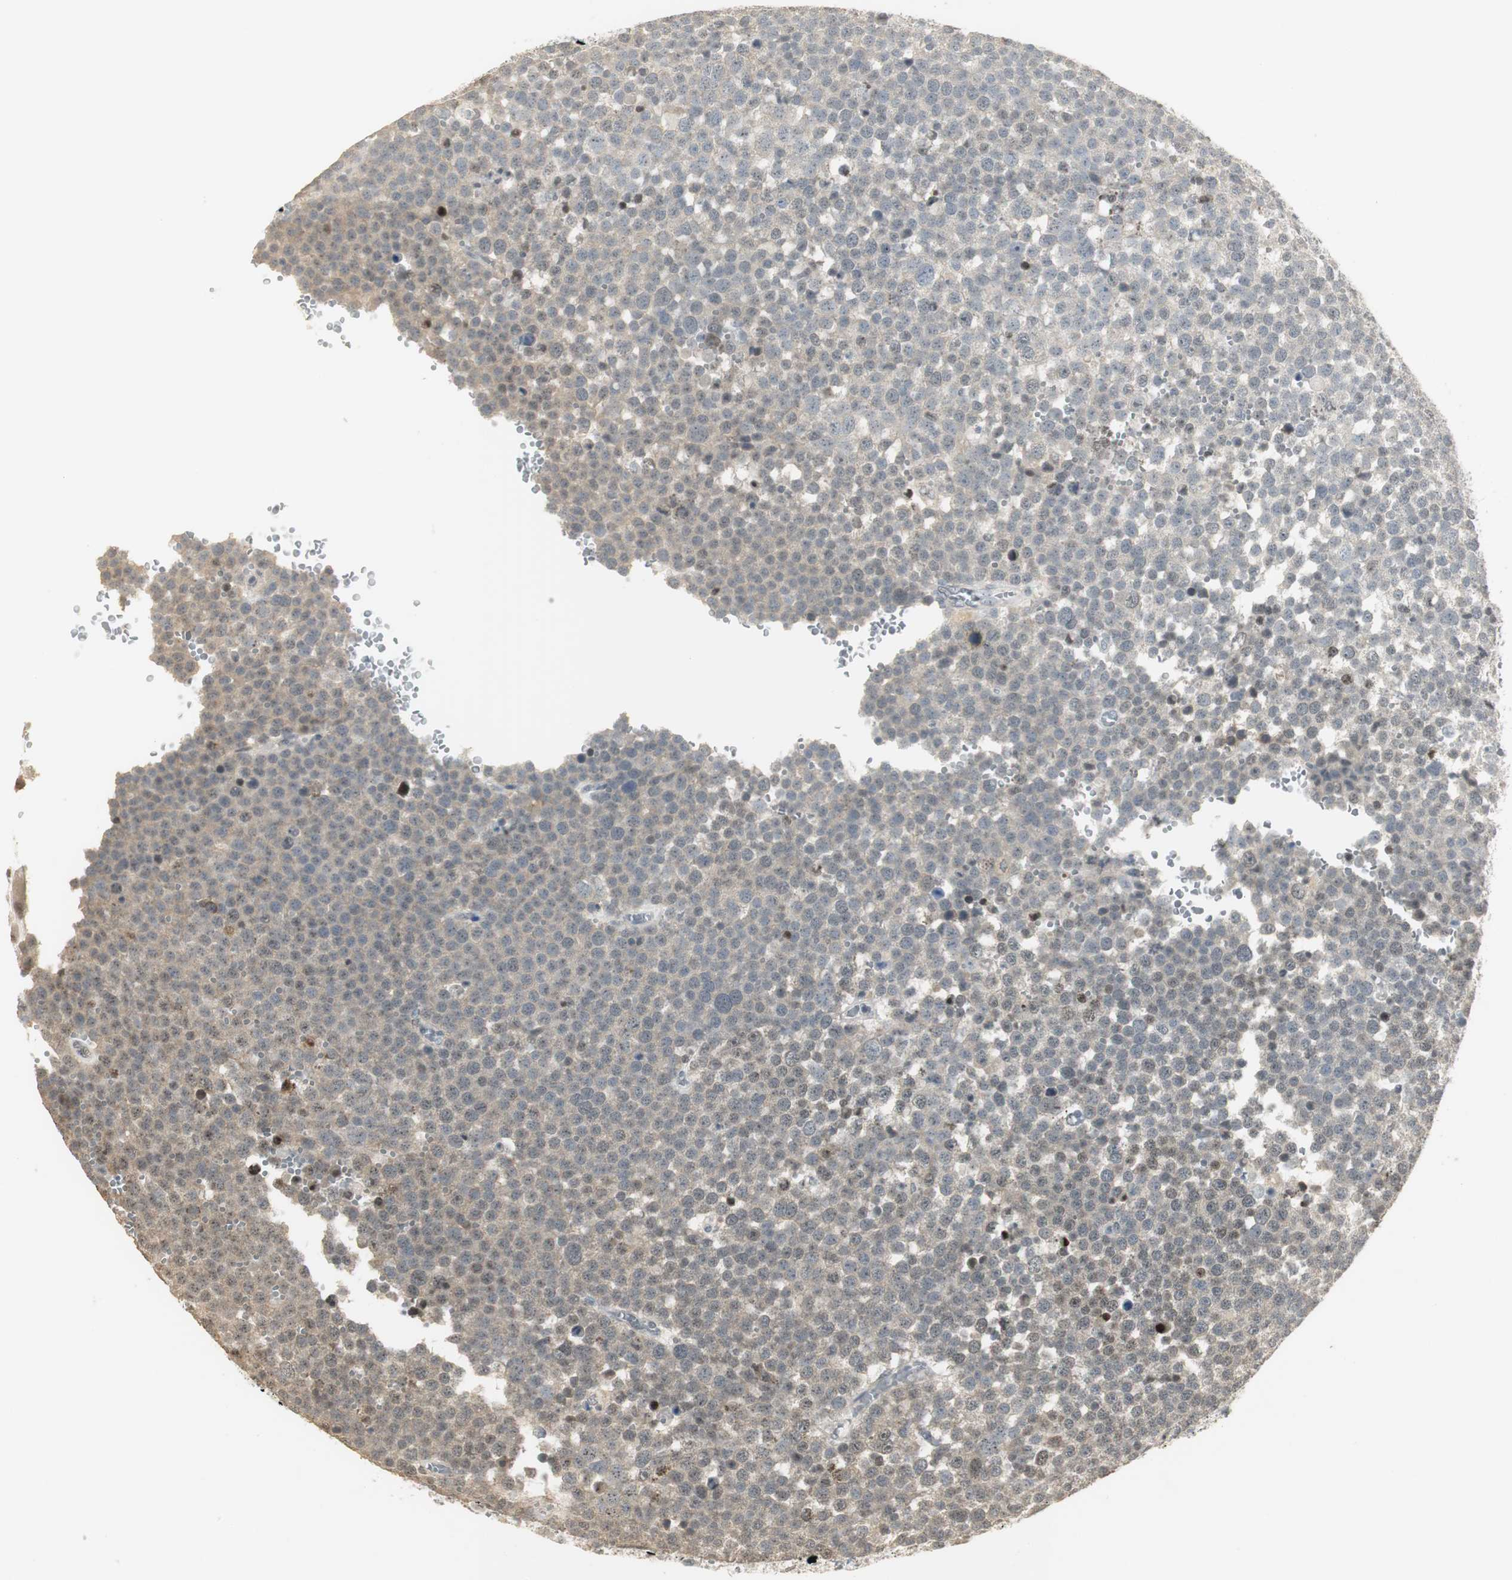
{"staining": {"intensity": "weak", "quantity": "<25%", "location": "cytoplasmic/membranous,nuclear"}, "tissue": "testis cancer", "cell_type": "Tumor cells", "image_type": "cancer", "snomed": [{"axis": "morphology", "description": "Seminoma, NOS"}, {"axis": "topography", "description": "Testis"}], "caption": "Immunohistochemistry (IHC) of seminoma (testis) demonstrates no staining in tumor cells. The staining is performed using DAB (3,3'-diaminobenzidine) brown chromogen with nuclei counter-stained in using hematoxylin.", "gene": "ELOA", "patient": {"sex": "male", "age": 71}}